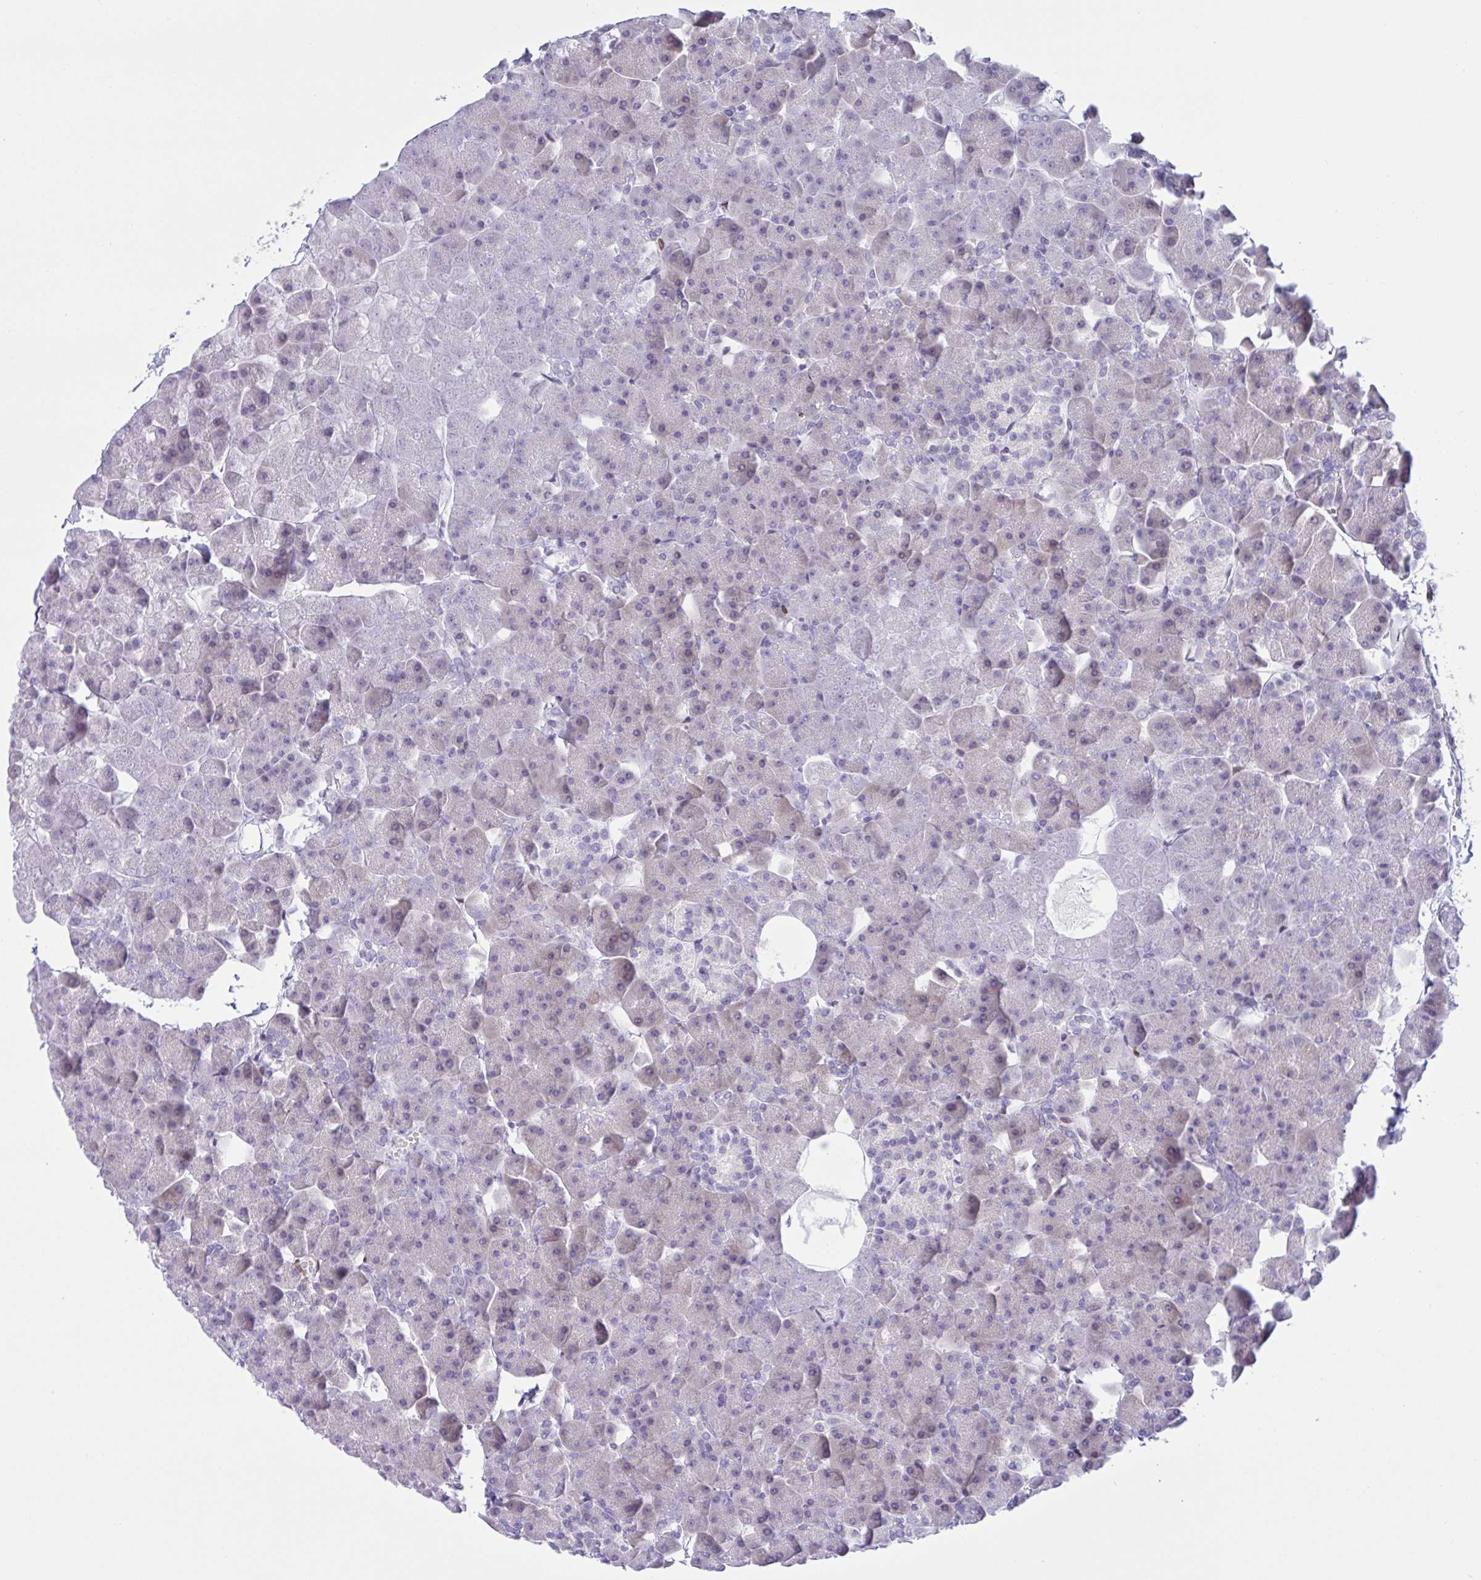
{"staining": {"intensity": "weak", "quantity": ">75%", "location": "cytoplasmic/membranous"}, "tissue": "pancreas", "cell_type": "Exocrine glandular cells", "image_type": "normal", "snomed": [{"axis": "morphology", "description": "Normal tissue, NOS"}, {"axis": "topography", "description": "Pancreas"}], "caption": "The immunohistochemical stain highlights weak cytoplasmic/membranous staining in exocrine glandular cells of unremarkable pancreas.", "gene": "AHCYL2", "patient": {"sex": "male", "age": 35}}